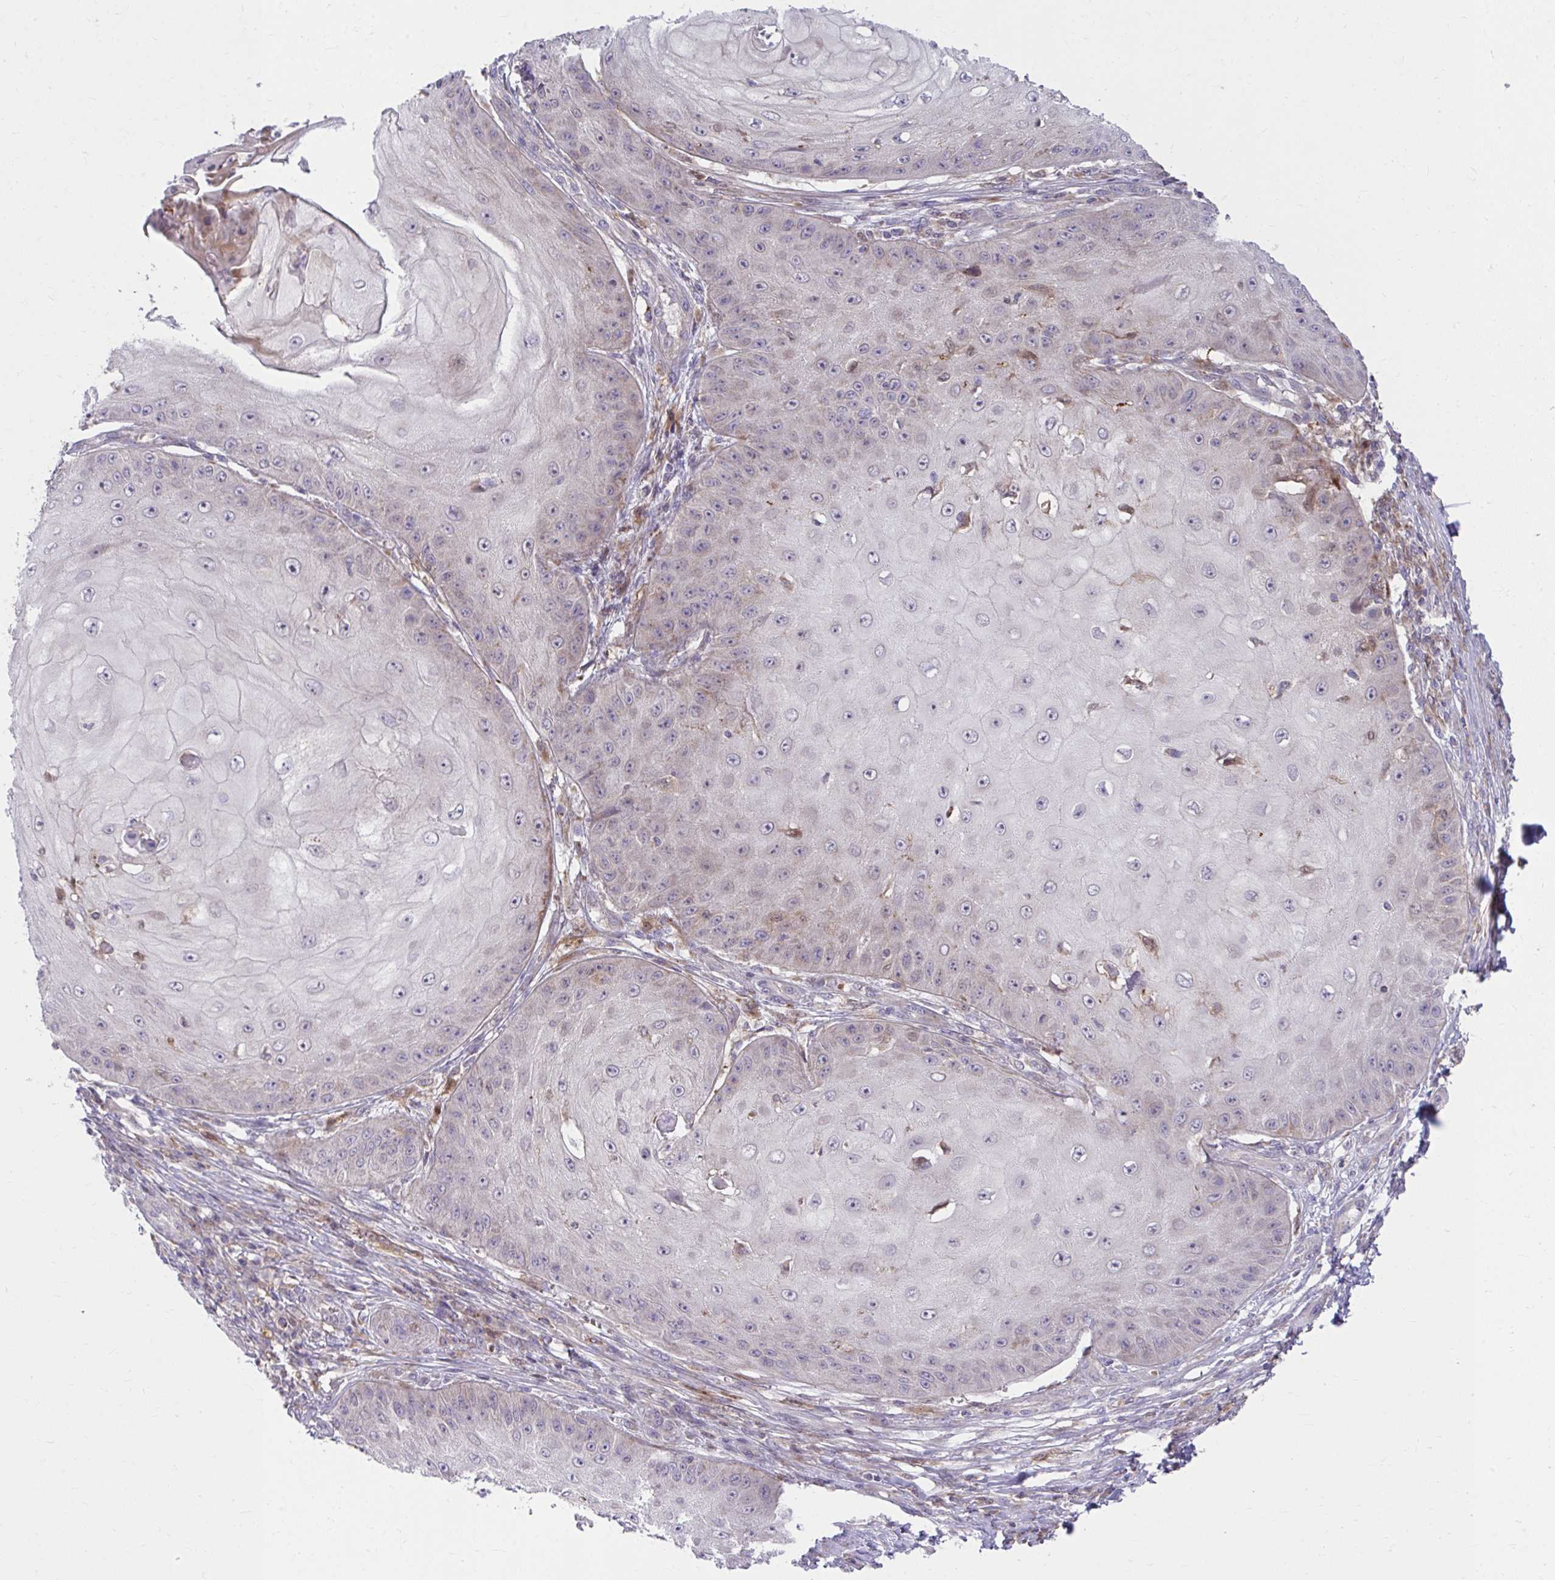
{"staining": {"intensity": "negative", "quantity": "none", "location": "none"}, "tissue": "skin cancer", "cell_type": "Tumor cells", "image_type": "cancer", "snomed": [{"axis": "morphology", "description": "Squamous cell carcinoma, NOS"}, {"axis": "topography", "description": "Skin"}], "caption": "Micrograph shows no significant protein expression in tumor cells of squamous cell carcinoma (skin). (DAB immunohistochemistry (IHC) with hematoxylin counter stain).", "gene": "C16orf54", "patient": {"sex": "male", "age": 70}}